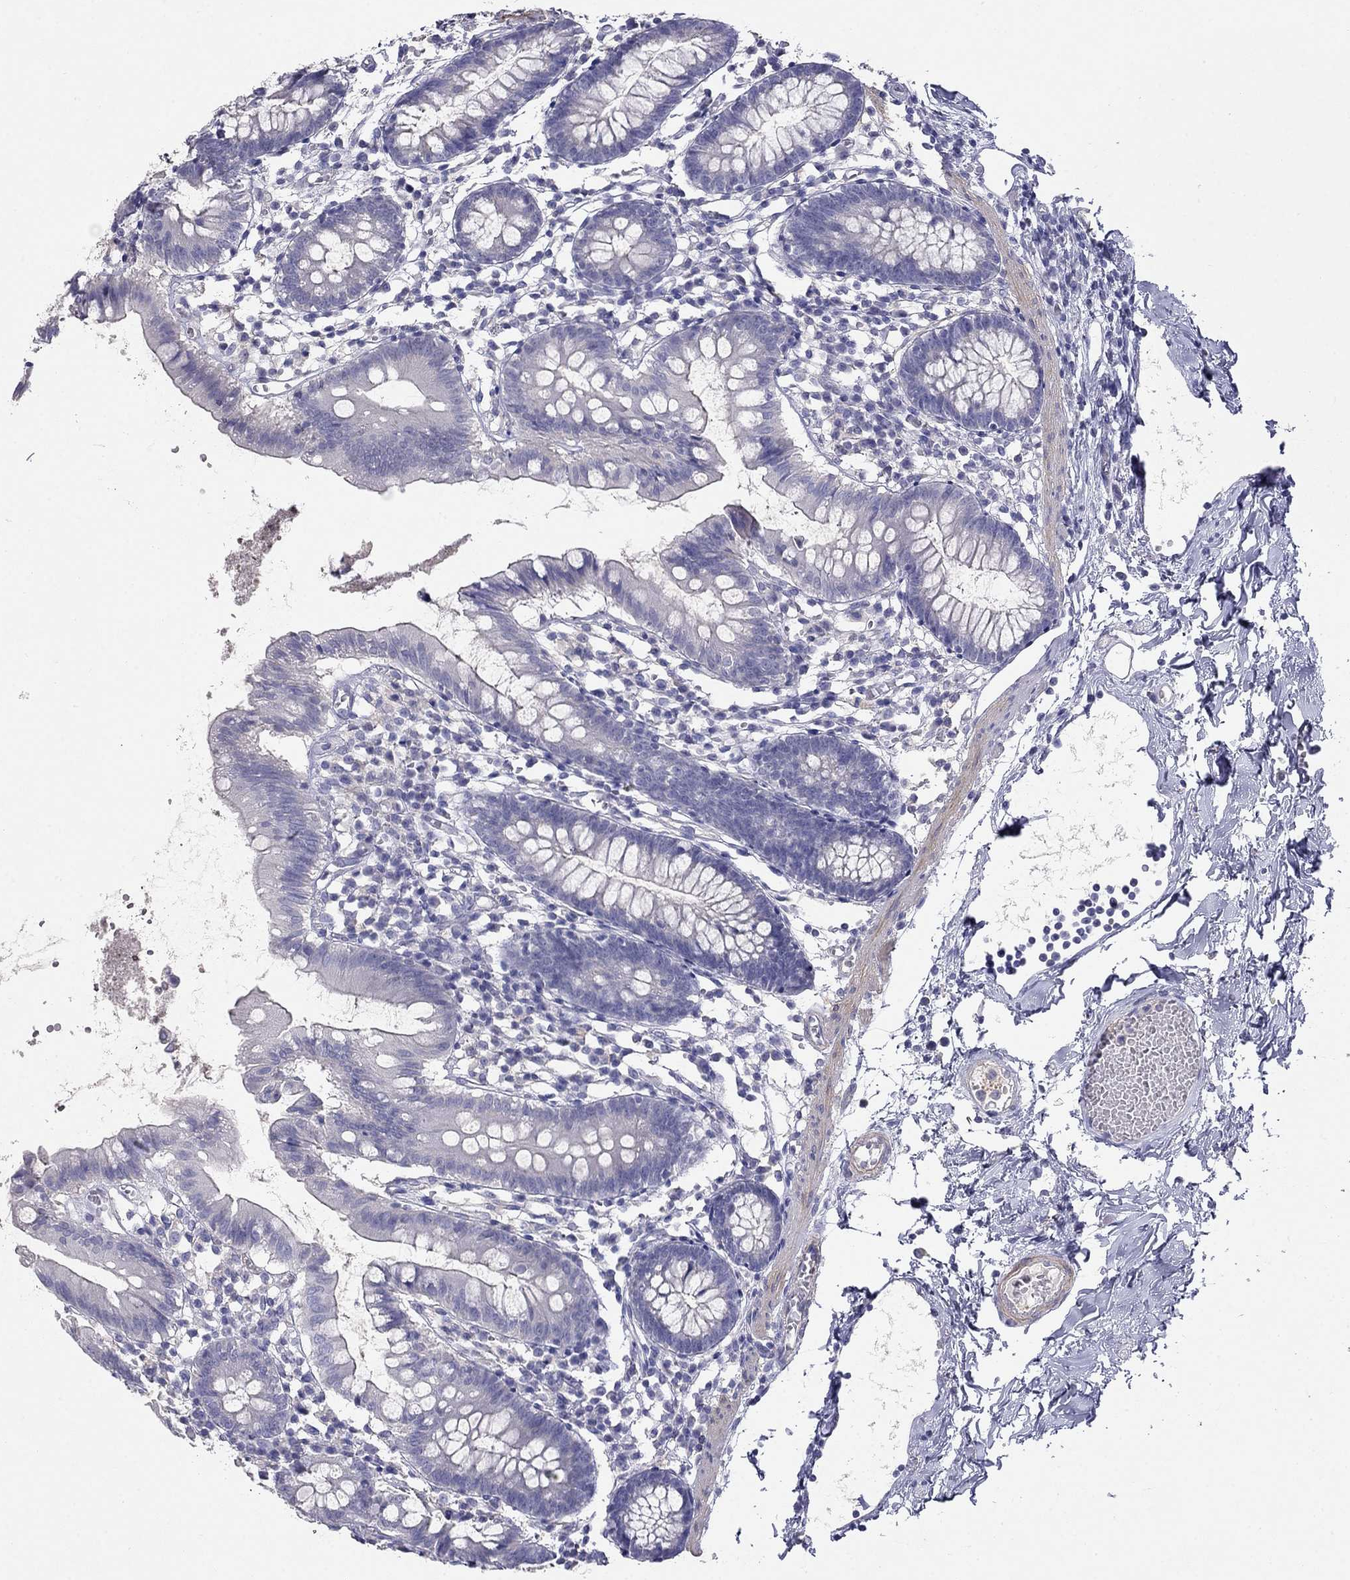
{"staining": {"intensity": "moderate", "quantity": ">75%", "location": "cytoplasmic/membranous"}, "tissue": "small intestine", "cell_type": "Glandular cells", "image_type": "normal", "snomed": [{"axis": "morphology", "description": "Normal tissue, NOS"}, {"axis": "topography", "description": "Small intestine"}], "caption": "Immunohistochemistry (IHC) image of normal small intestine stained for a protein (brown), which shows medium levels of moderate cytoplasmic/membranous positivity in about >75% of glandular cells.", "gene": "LY6H", "patient": {"sex": "female", "age": 90}}